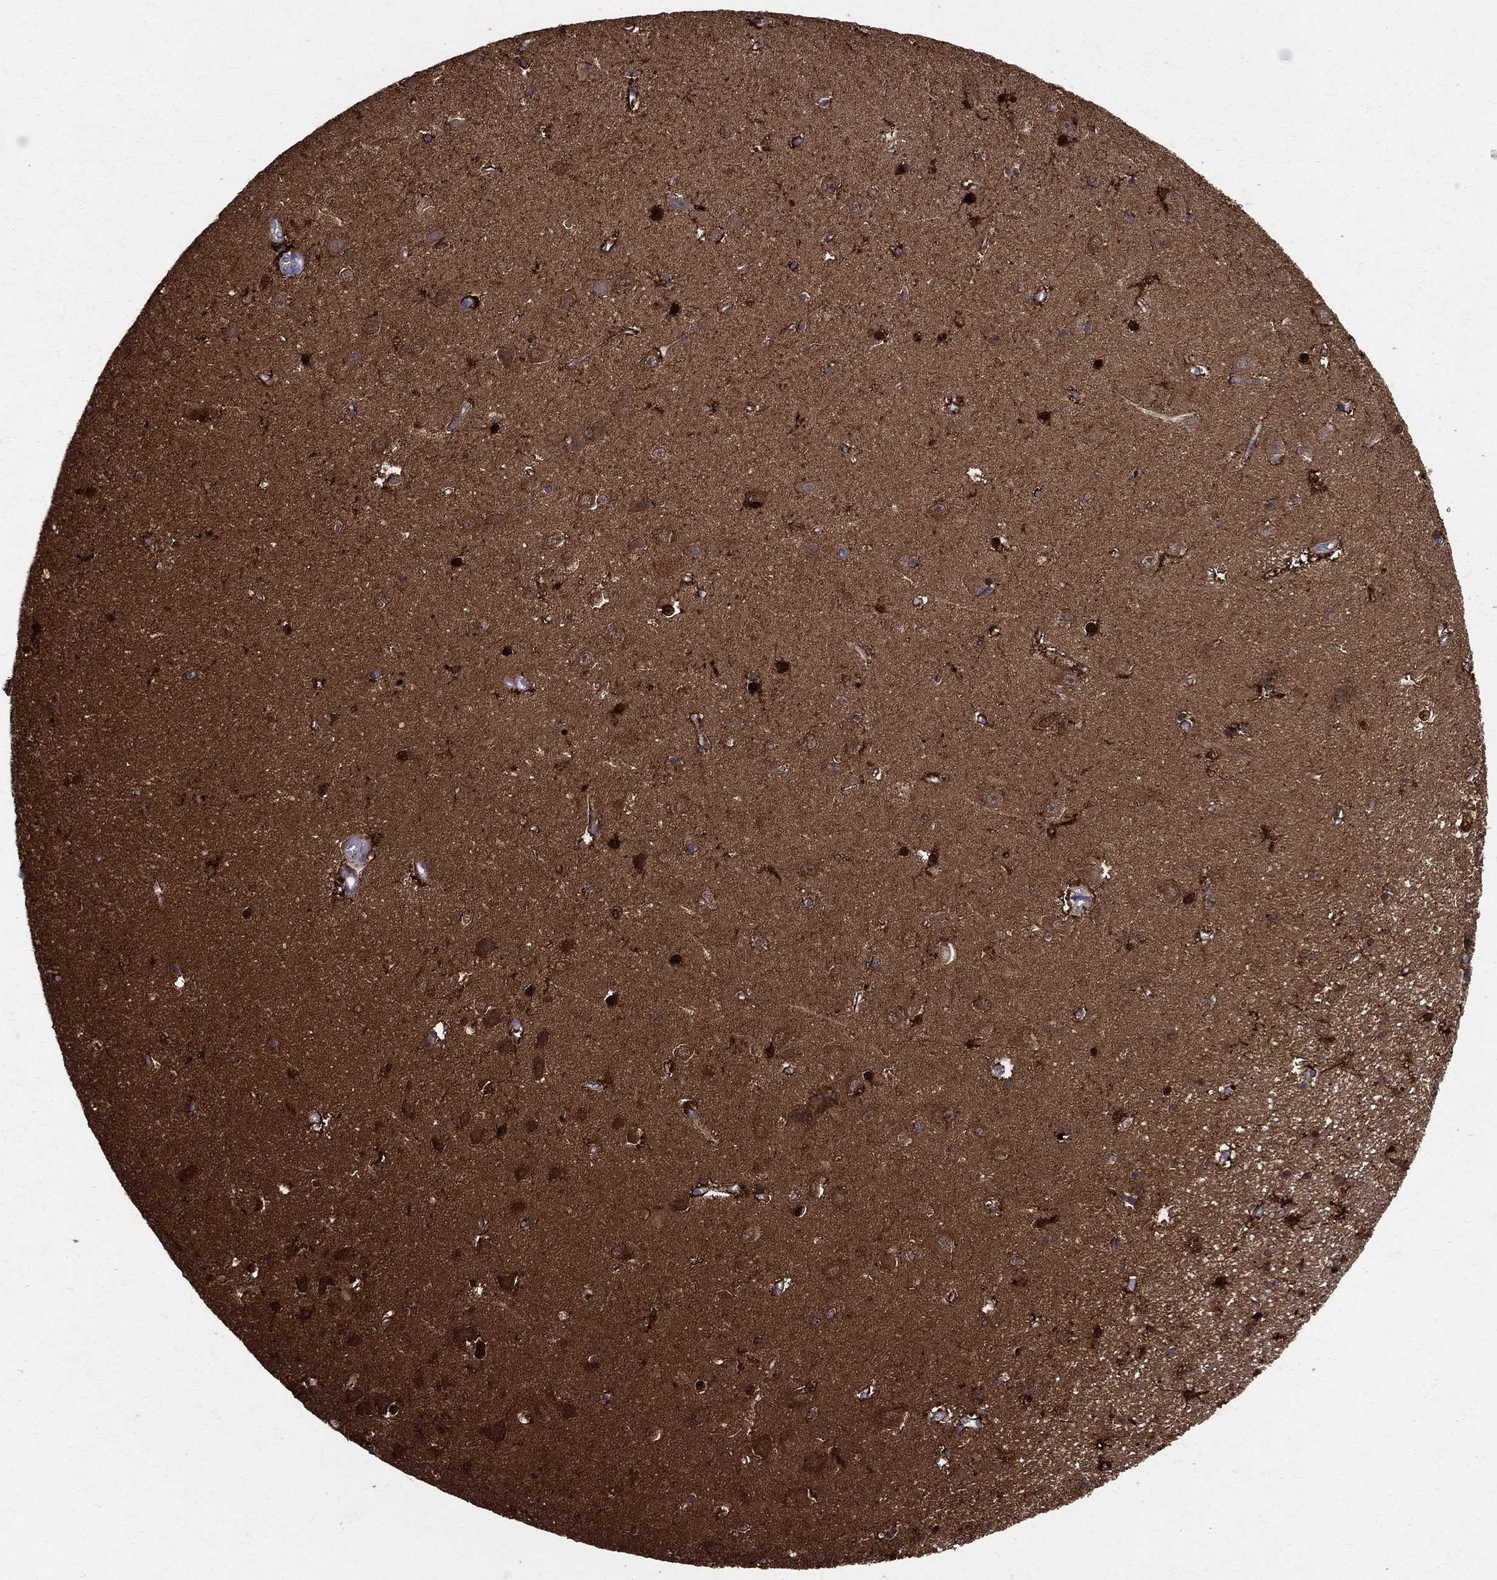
{"staining": {"intensity": "strong", "quantity": "25%-75%", "location": "cytoplasmic/membranous,nuclear"}, "tissue": "hippocampus", "cell_type": "Glial cells", "image_type": "normal", "snomed": [{"axis": "morphology", "description": "Normal tissue, NOS"}, {"axis": "topography", "description": "Hippocampus"}], "caption": "Approximately 25%-75% of glial cells in benign hippocampus display strong cytoplasmic/membranous,nuclear protein positivity as visualized by brown immunohistochemical staining.", "gene": "ENO1", "patient": {"sex": "female", "age": 64}}